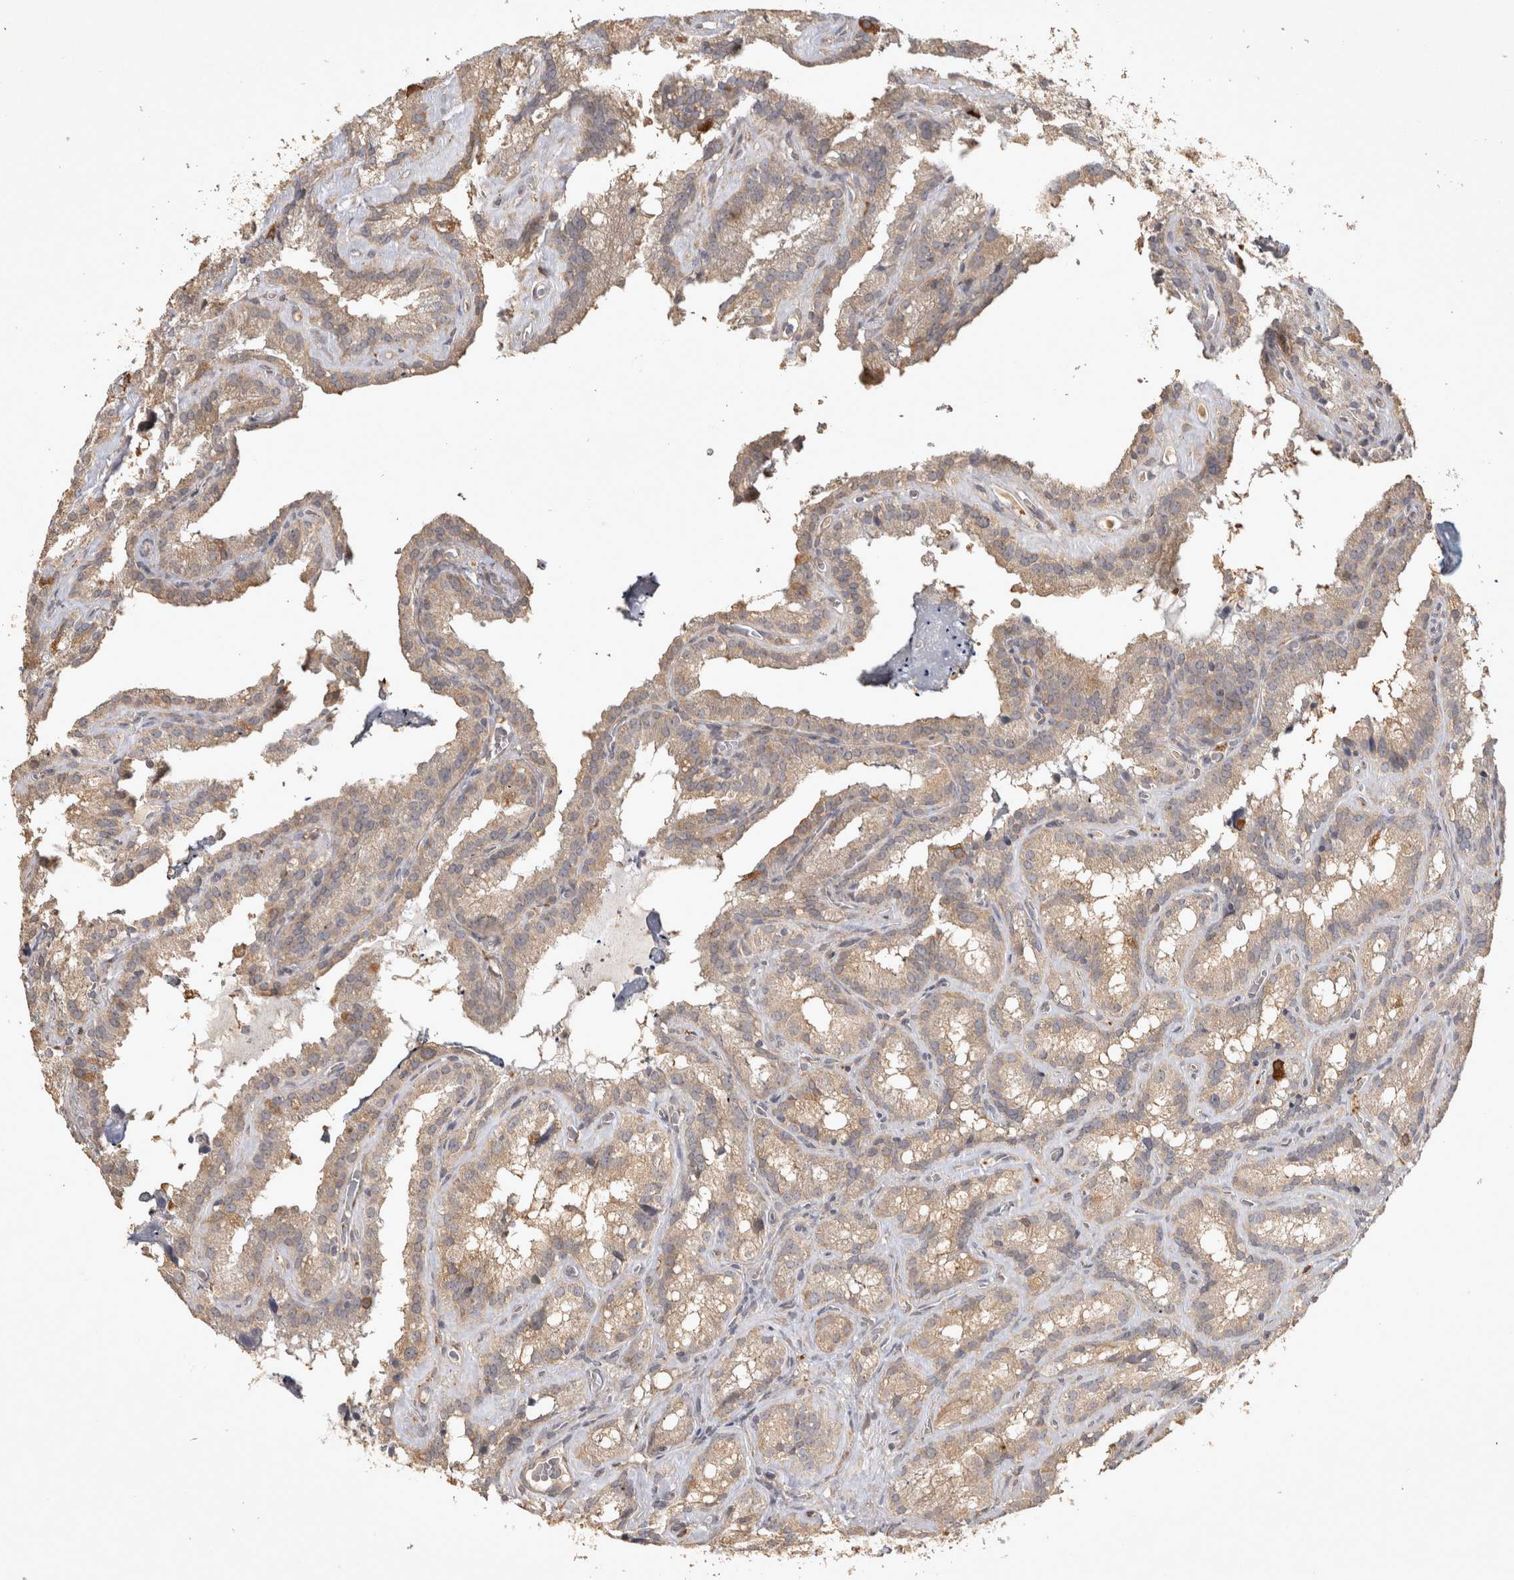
{"staining": {"intensity": "weak", "quantity": ">75%", "location": "cytoplasmic/membranous"}, "tissue": "seminal vesicle", "cell_type": "Glandular cells", "image_type": "normal", "snomed": [{"axis": "morphology", "description": "Normal tissue, NOS"}, {"axis": "topography", "description": "Prostate"}, {"axis": "topography", "description": "Seminal veicle"}], "caption": "Seminal vesicle stained with a brown dye exhibits weak cytoplasmic/membranous positive staining in approximately >75% of glandular cells.", "gene": "OSTN", "patient": {"sex": "male", "age": 59}}